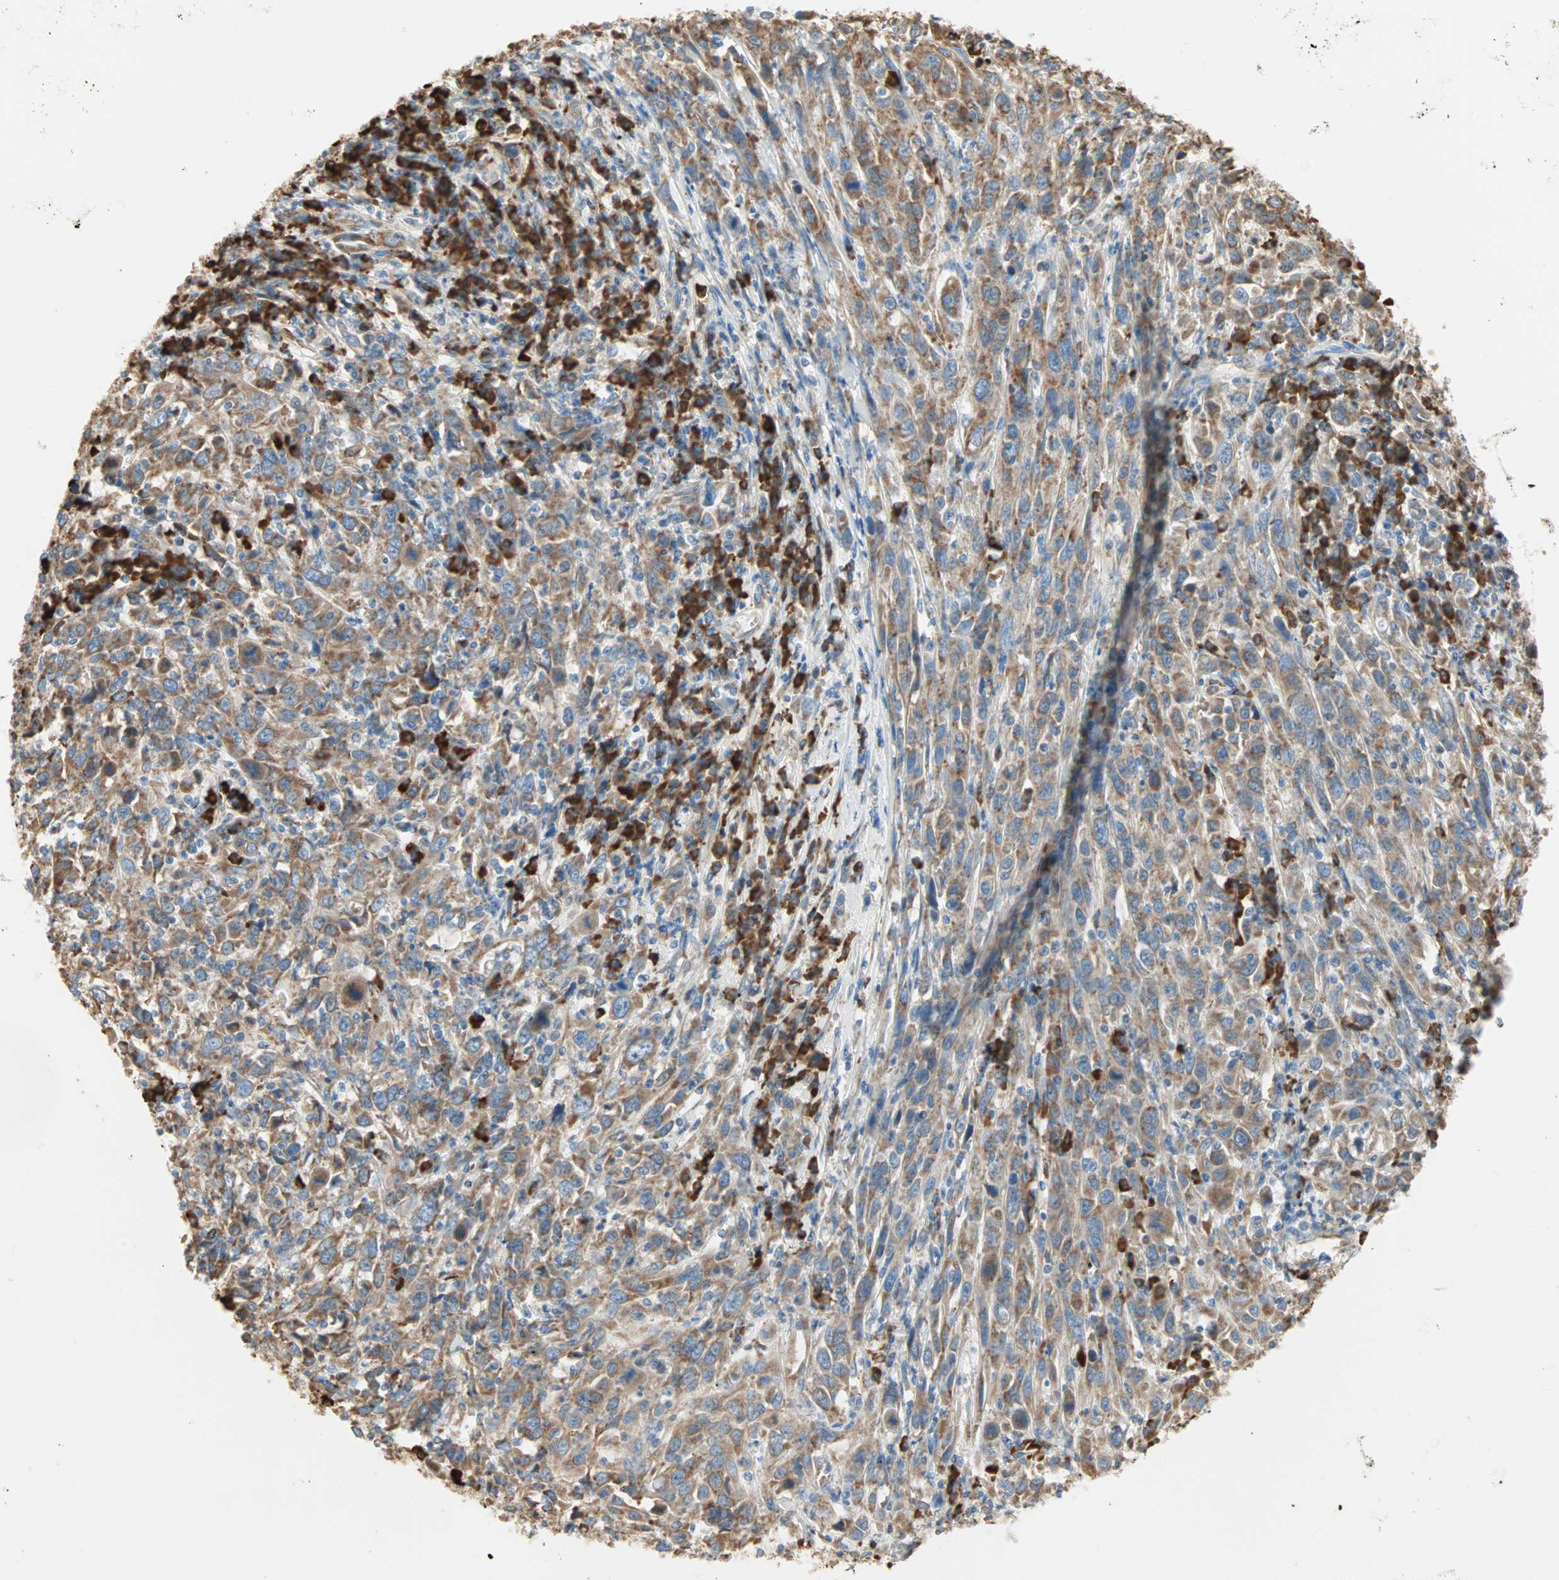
{"staining": {"intensity": "moderate", "quantity": ">75%", "location": "cytoplasmic/membranous"}, "tissue": "cervical cancer", "cell_type": "Tumor cells", "image_type": "cancer", "snomed": [{"axis": "morphology", "description": "Squamous cell carcinoma, NOS"}, {"axis": "topography", "description": "Cervix"}], "caption": "Brown immunohistochemical staining in human cervical cancer (squamous cell carcinoma) displays moderate cytoplasmic/membranous staining in about >75% of tumor cells. (Brightfield microscopy of DAB IHC at high magnification).", "gene": "PLCXD1", "patient": {"sex": "female", "age": 46}}